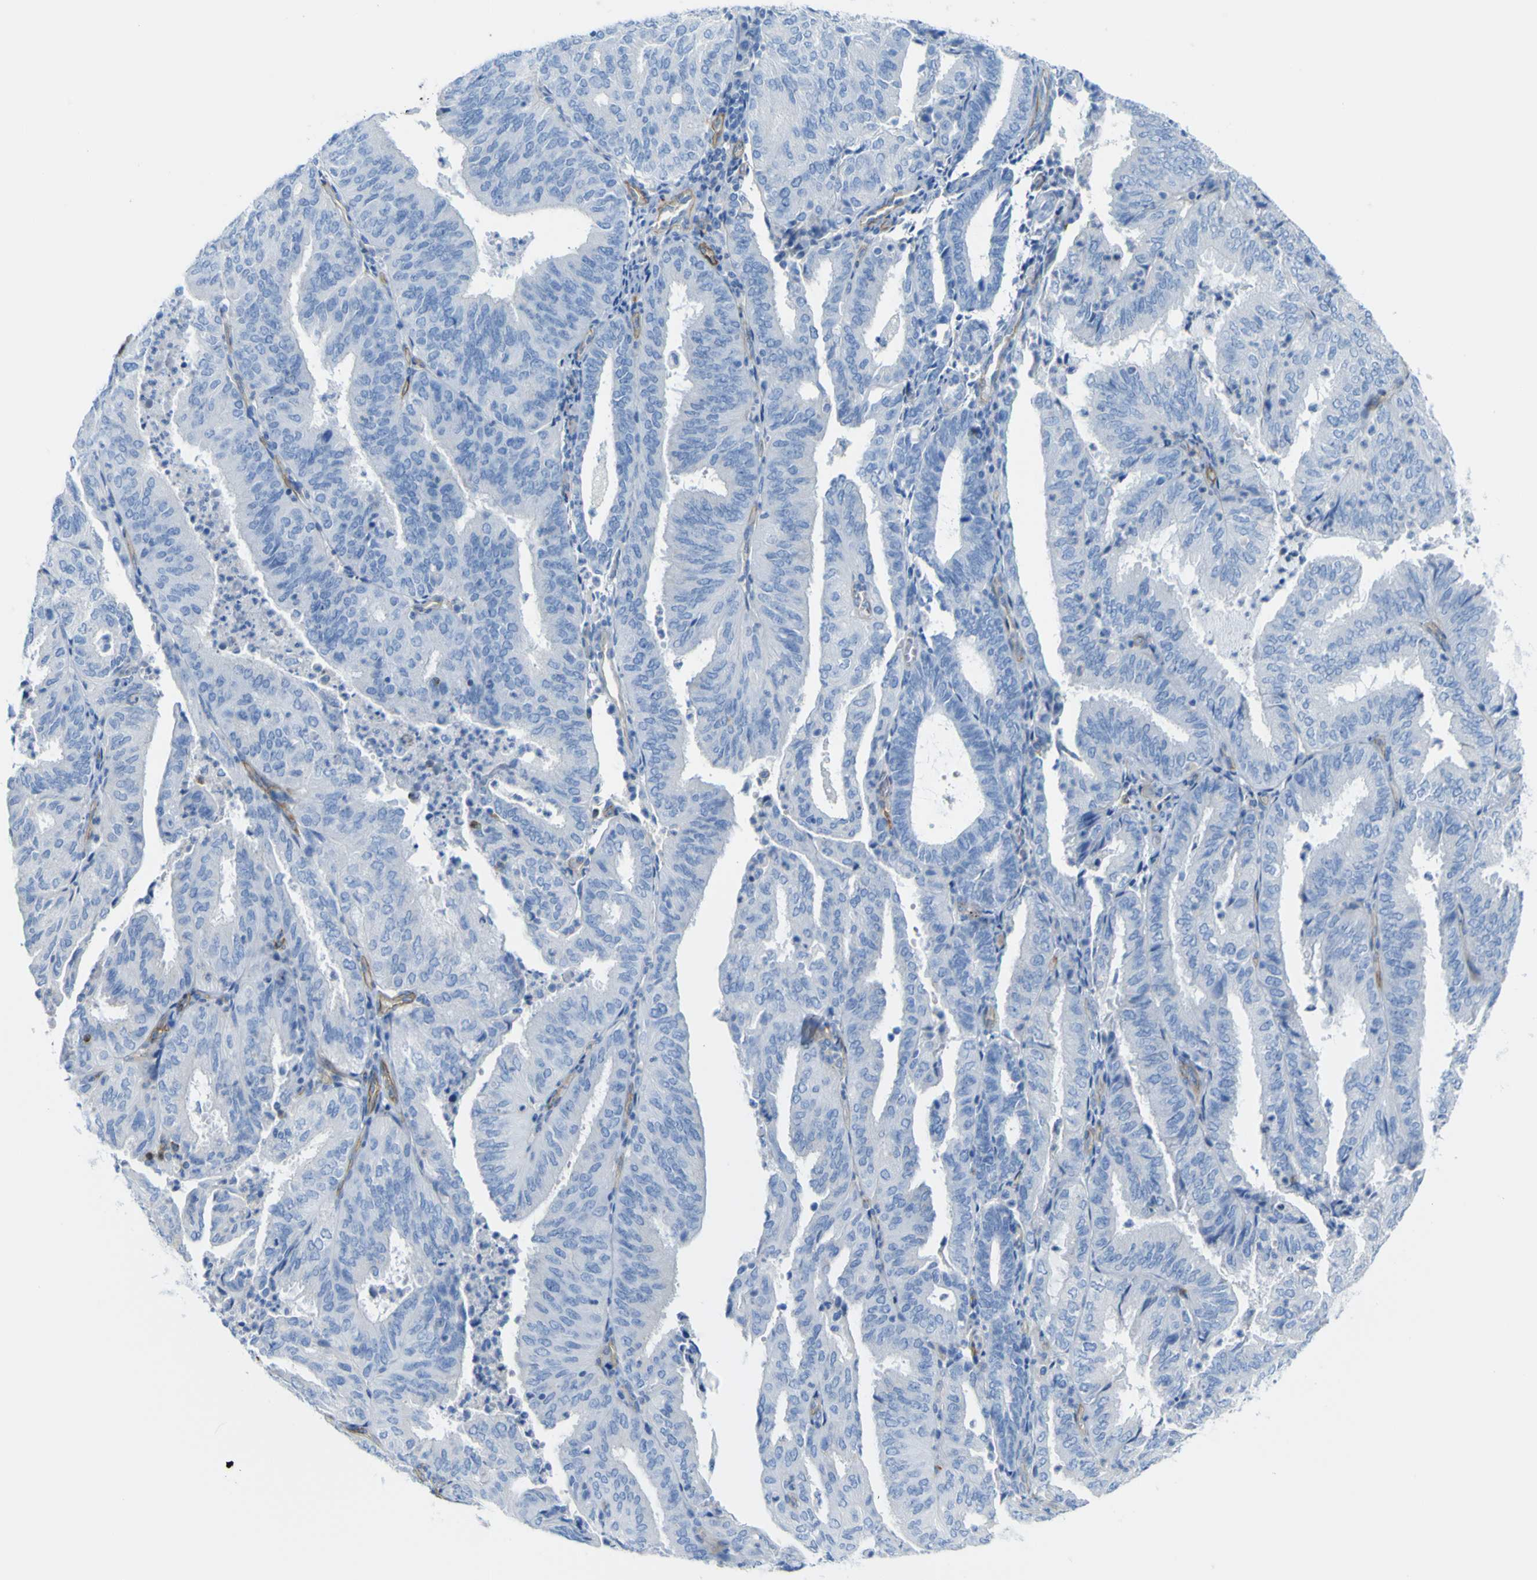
{"staining": {"intensity": "negative", "quantity": "none", "location": "none"}, "tissue": "endometrial cancer", "cell_type": "Tumor cells", "image_type": "cancer", "snomed": [{"axis": "morphology", "description": "Adenocarcinoma, NOS"}, {"axis": "topography", "description": "Uterus"}], "caption": "This is an IHC micrograph of human endometrial adenocarcinoma. There is no staining in tumor cells.", "gene": "CD93", "patient": {"sex": "female", "age": 60}}